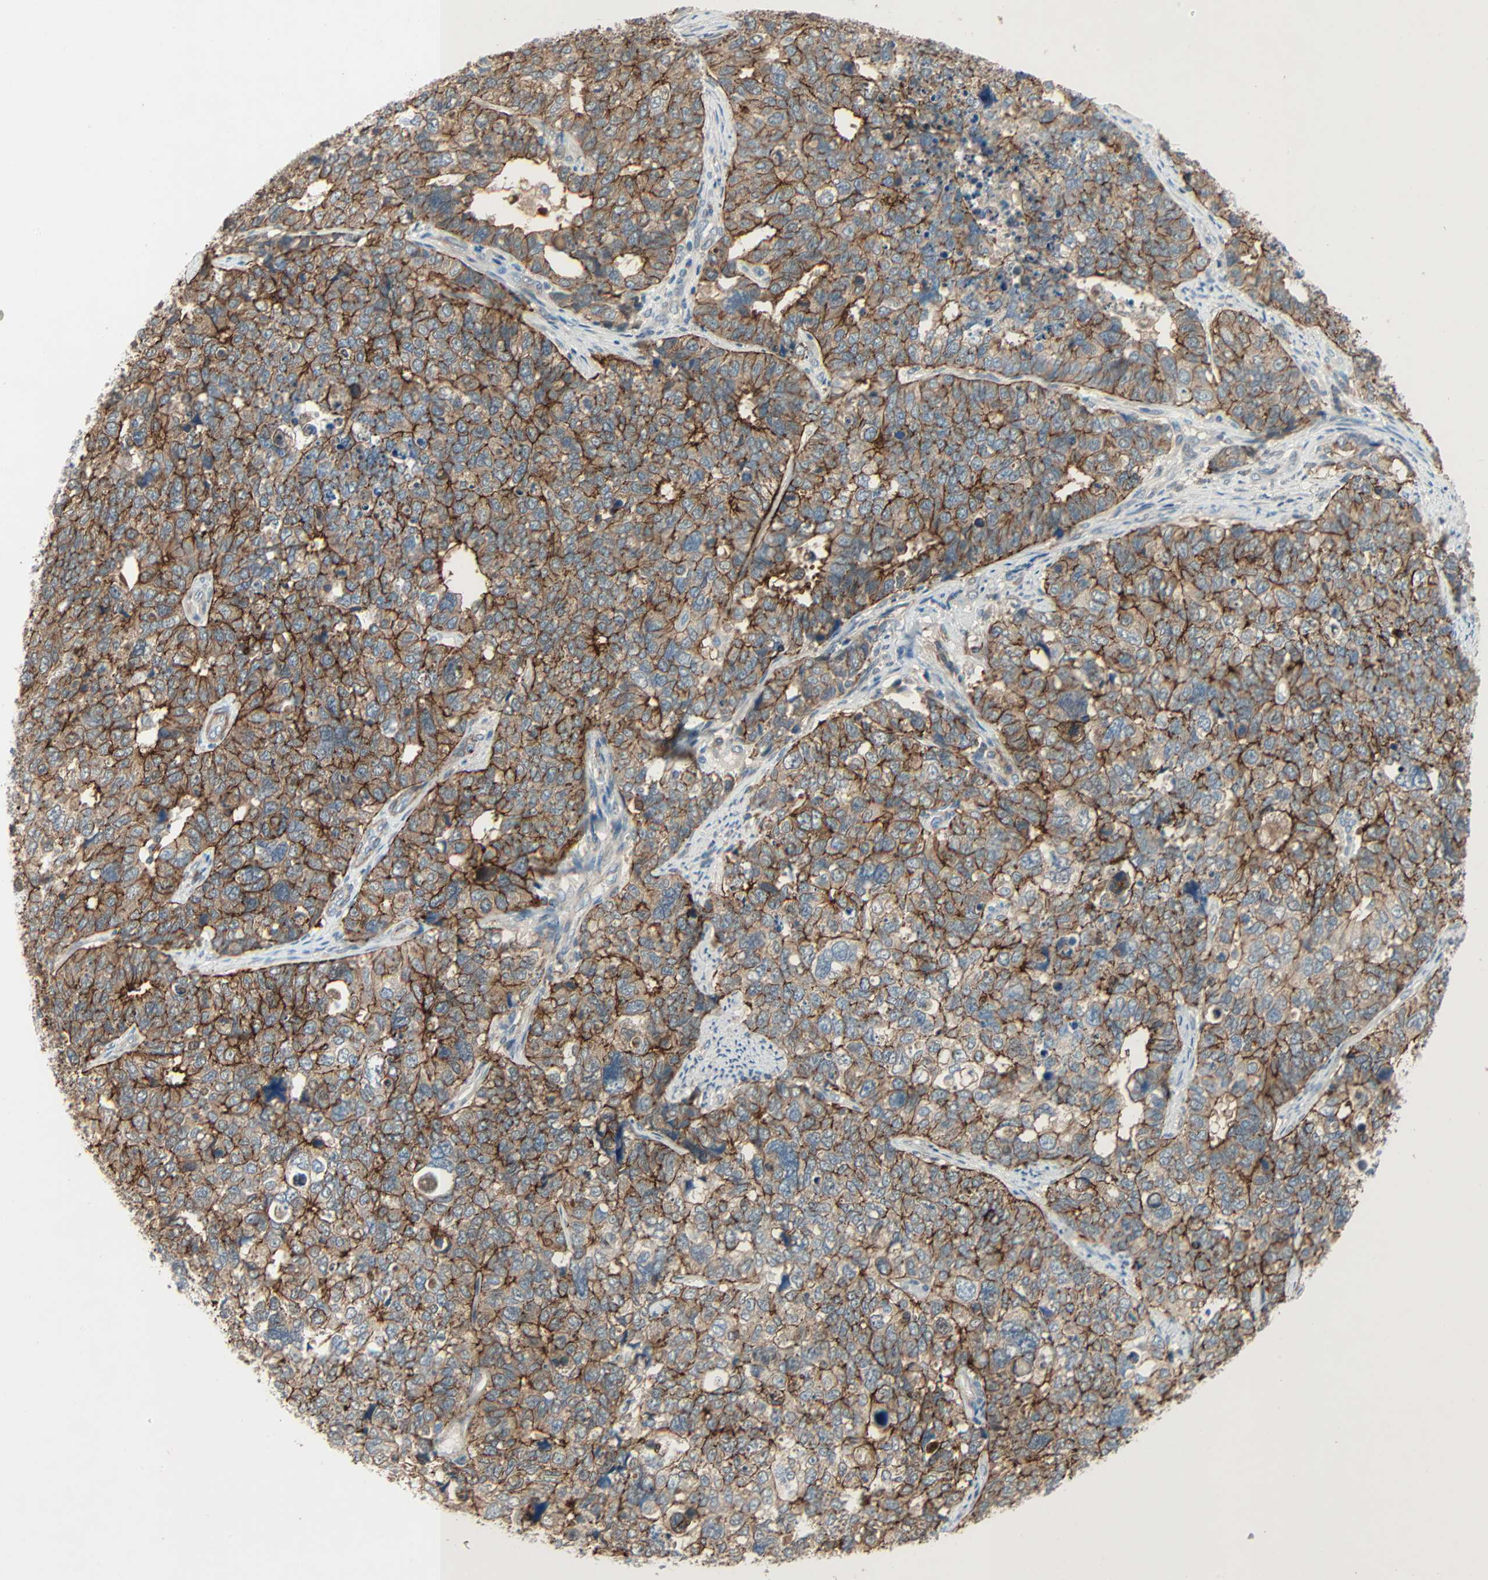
{"staining": {"intensity": "strong", "quantity": ">75%", "location": "cytoplasmic/membranous"}, "tissue": "cervical cancer", "cell_type": "Tumor cells", "image_type": "cancer", "snomed": [{"axis": "morphology", "description": "Squamous cell carcinoma, NOS"}, {"axis": "topography", "description": "Cervix"}], "caption": "Immunohistochemical staining of squamous cell carcinoma (cervical) reveals high levels of strong cytoplasmic/membranous protein staining in about >75% of tumor cells.", "gene": "TNFRSF12A", "patient": {"sex": "female", "age": 63}}